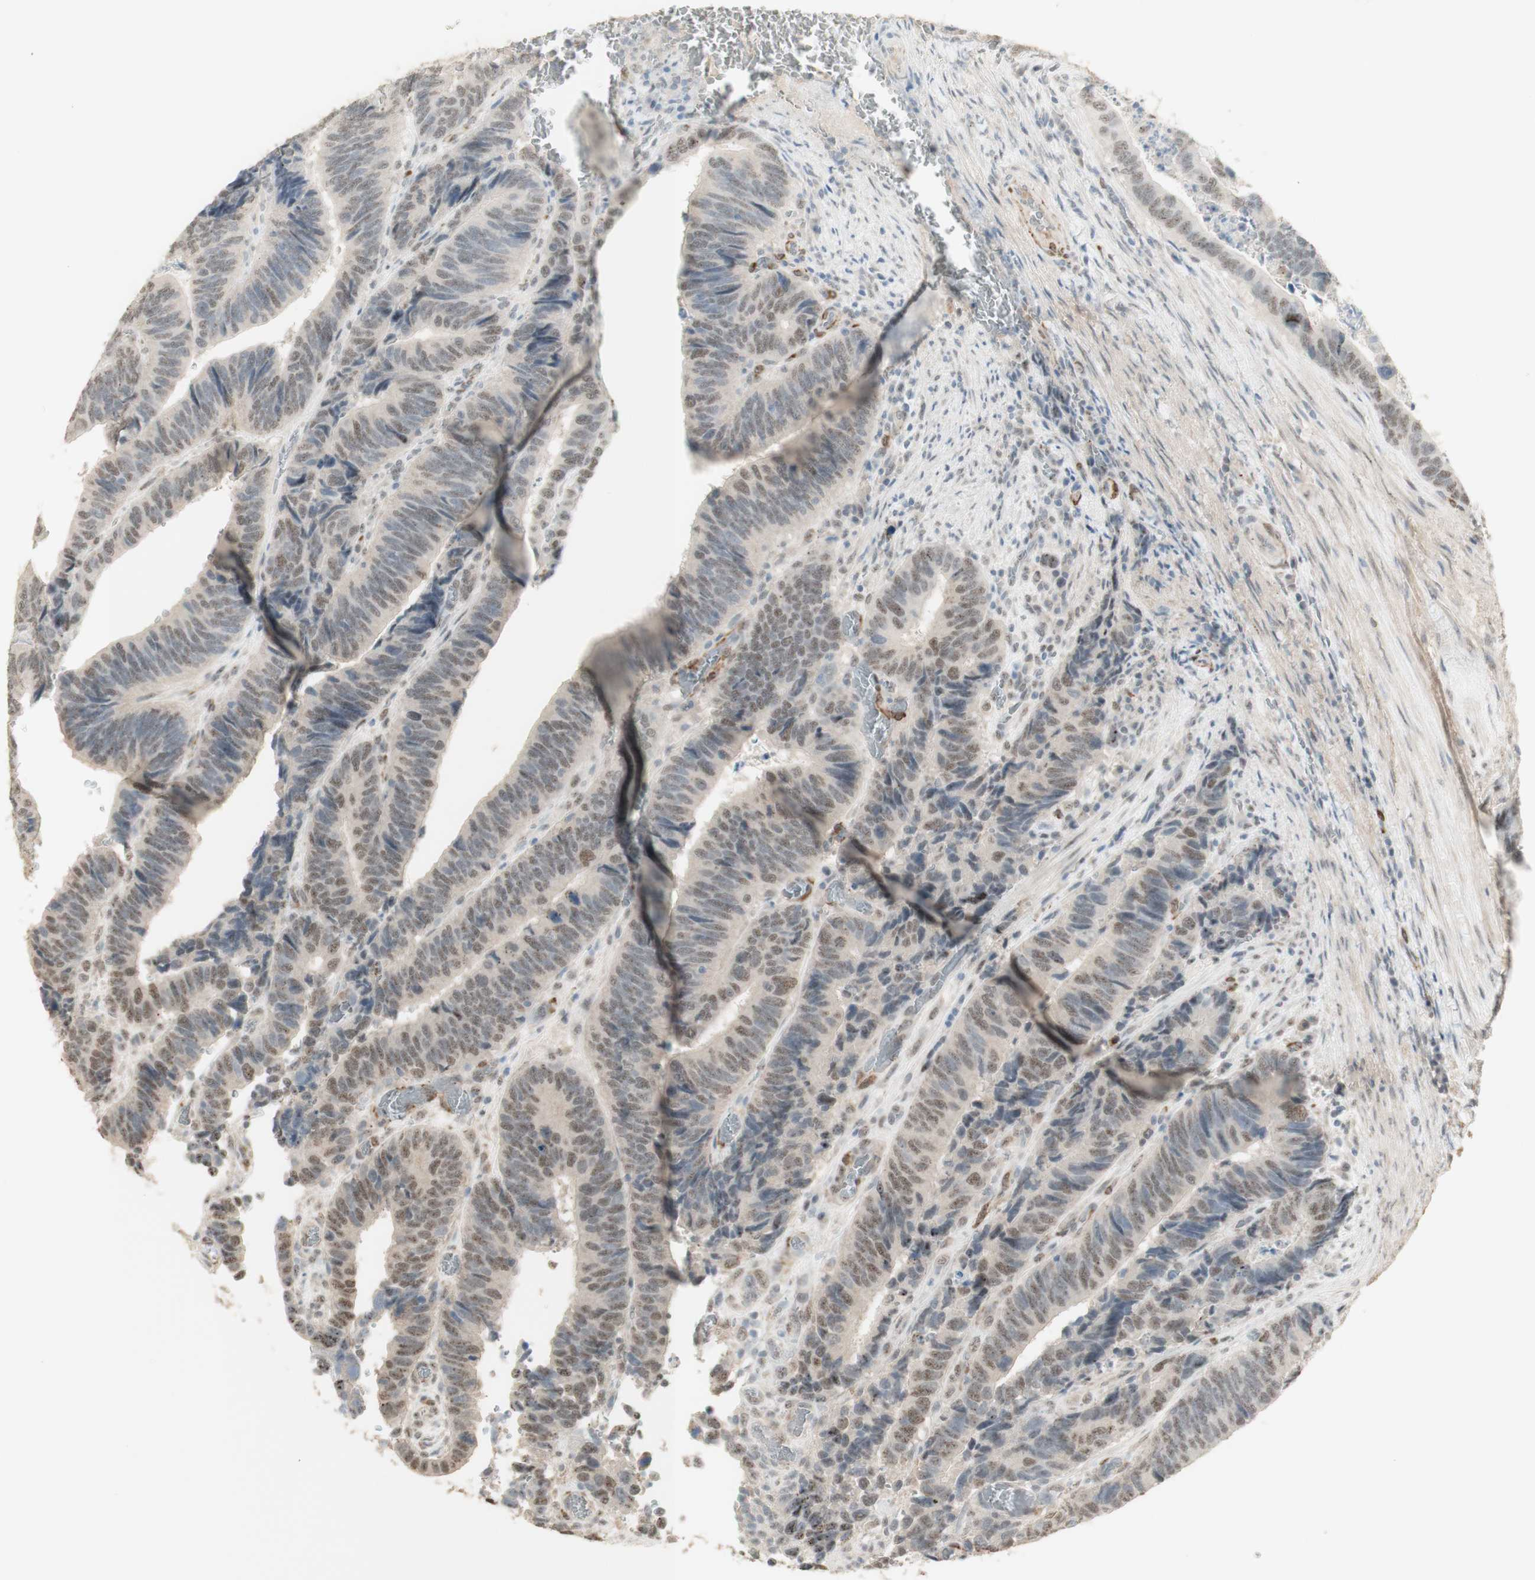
{"staining": {"intensity": "weak", "quantity": "25%-75%", "location": "cytoplasmic/membranous,nuclear"}, "tissue": "colorectal cancer", "cell_type": "Tumor cells", "image_type": "cancer", "snomed": [{"axis": "morphology", "description": "Adenocarcinoma, NOS"}, {"axis": "topography", "description": "Colon"}], "caption": "IHC photomicrograph of human colorectal cancer (adenocarcinoma) stained for a protein (brown), which shows low levels of weak cytoplasmic/membranous and nuclear positivity in about 25%-75% of tumor cells.", "gene": "MUC3A", "patient": {"sex": "male", "age": 72}}